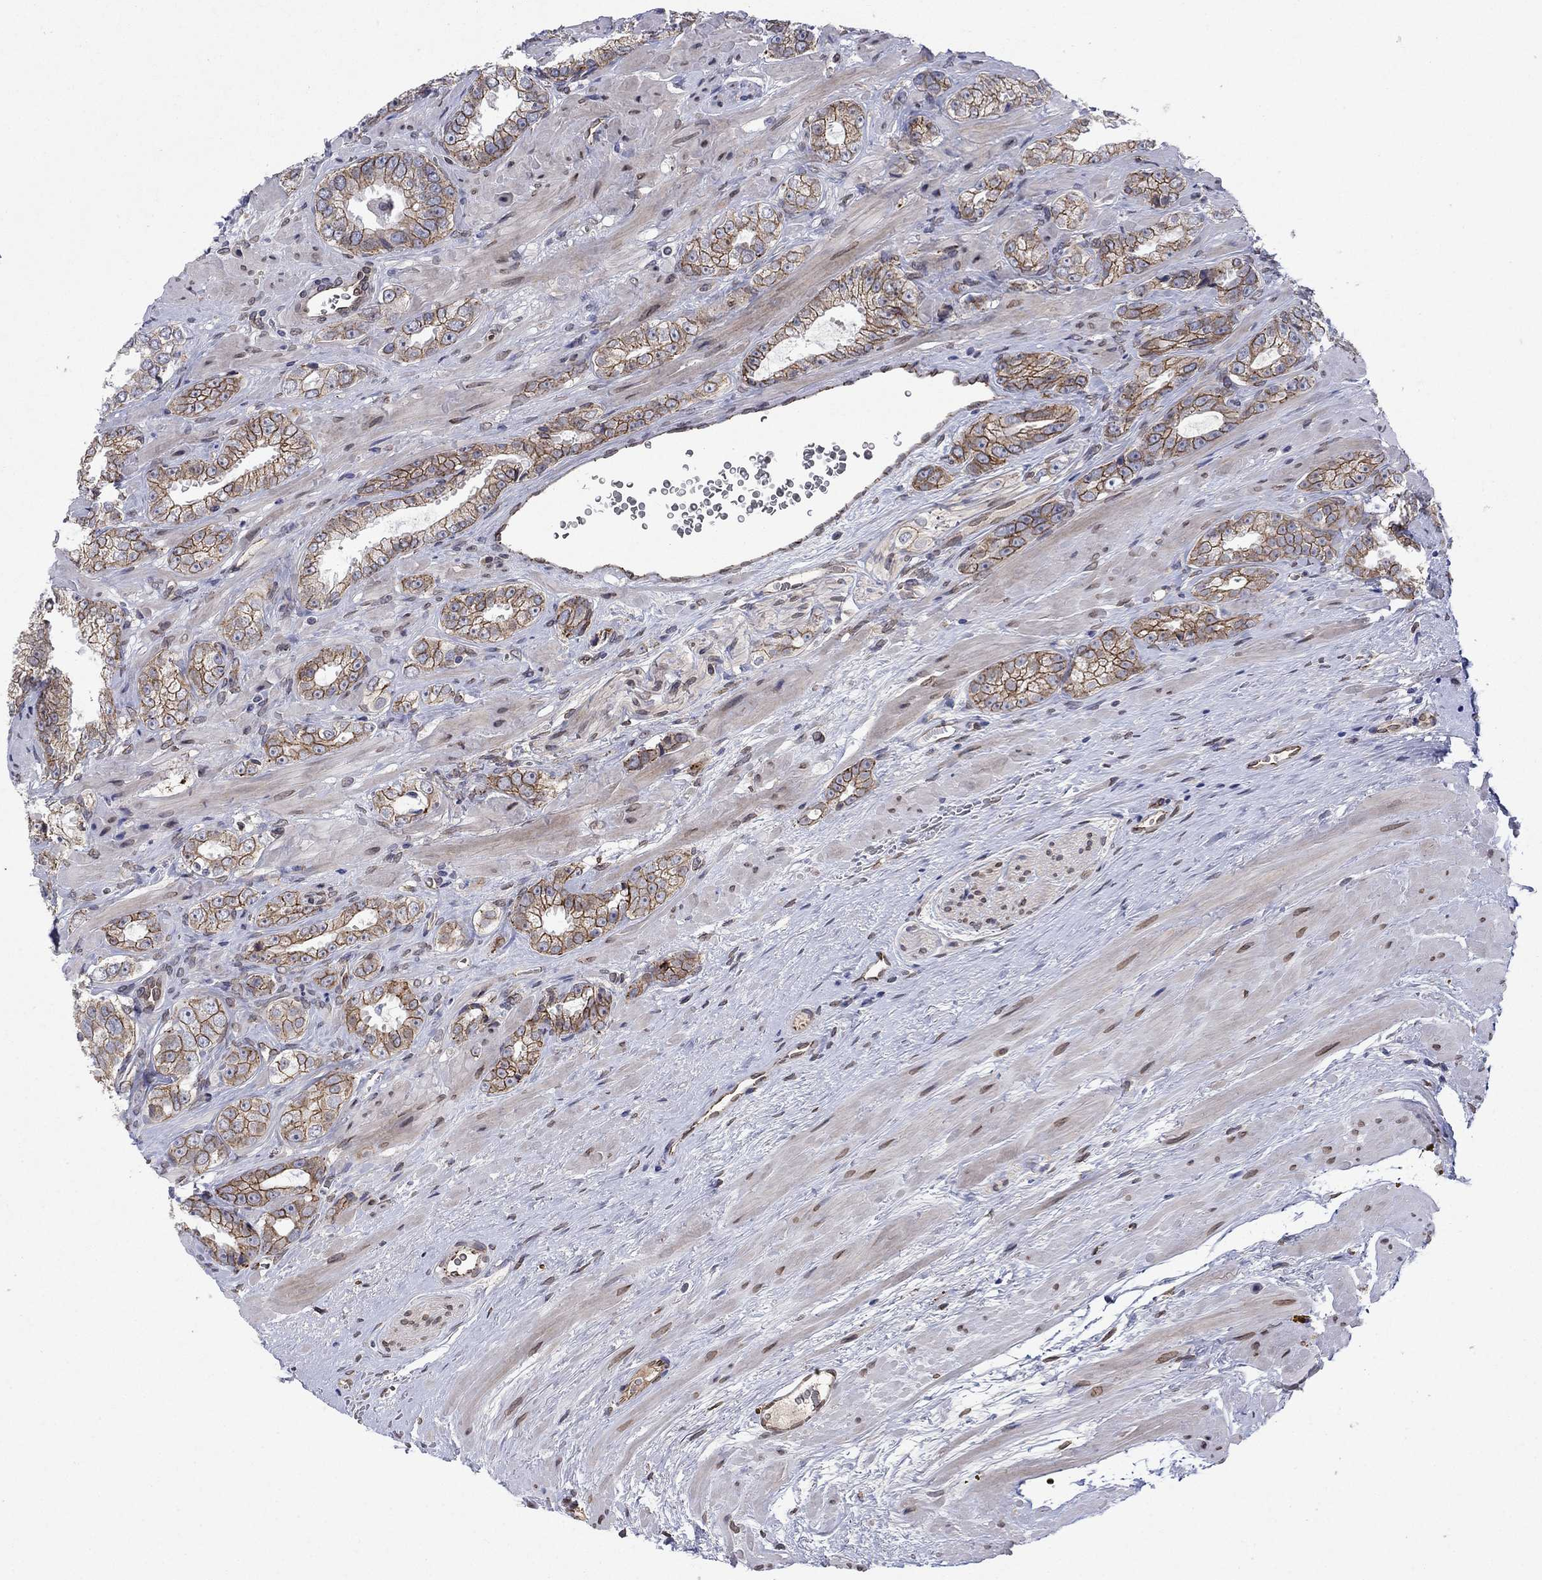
{"staining": {"intensity": "strong", "quantity": ">75%", "location": "cytoplasmic/membranous"}, "tissue": "prostate cancer", "cell_type": "Tumor cells", "image_type": "cancer", "snomed": [{"axis": "morphology", "description": "Adenocarcinoma, NOS"}, {"axis": "topography", "description": "Prostate"}], "caption": "DAB (3,3'-diaminobenzidine) immunohistochemical staining of human prostate cancer shows strong cytoplasmic/membranous protein expression in approximately >75% of tumor cells. Ihc stains the protein in brown and the nuclei are stained blue.", "gene": "EMC9", "patient": {"sex": "male", "age": 67}}